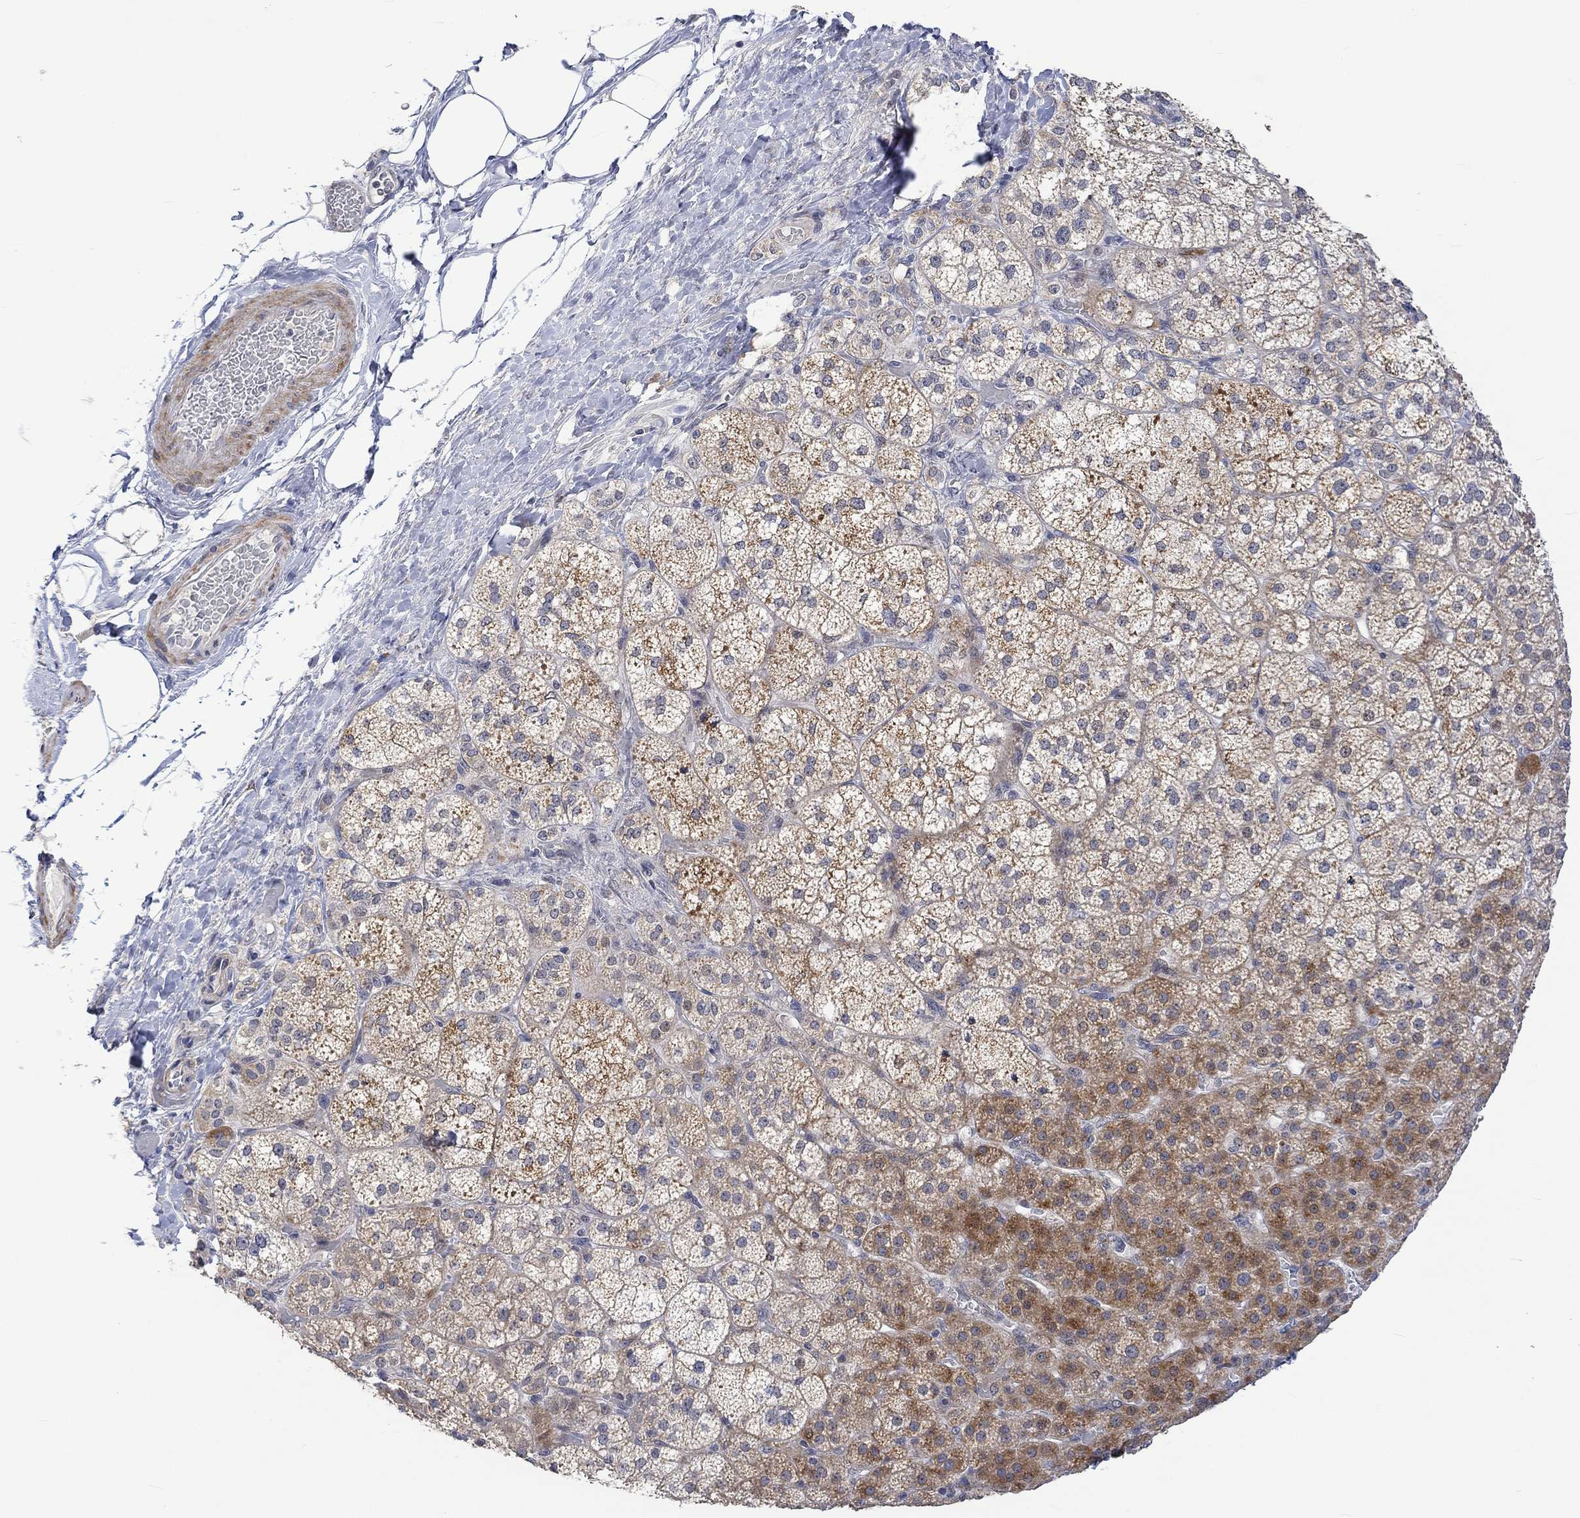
{"staining": {"intensity": "strong", "quantity": "25%-75%", "location": "cytoplasmic/membranous"}, "tissue": "adrenal gland", "cell_type": "Glandular cells", "image_type": "normal", "snomed": [{"axis": "morphology", "description": "Normal tissue, NOS"}, {"axis": "topography", "description": "Adrenal gland"}], "caption": "This image demonstrates immunohistochemistry staining of normal adrenal gland, with high strong cytoplasmic/membranous positivity in approximately 25%-75% of glandular cells.", "gene": "SLC48A1", "patient": {"sex": "female", "age": 60}}